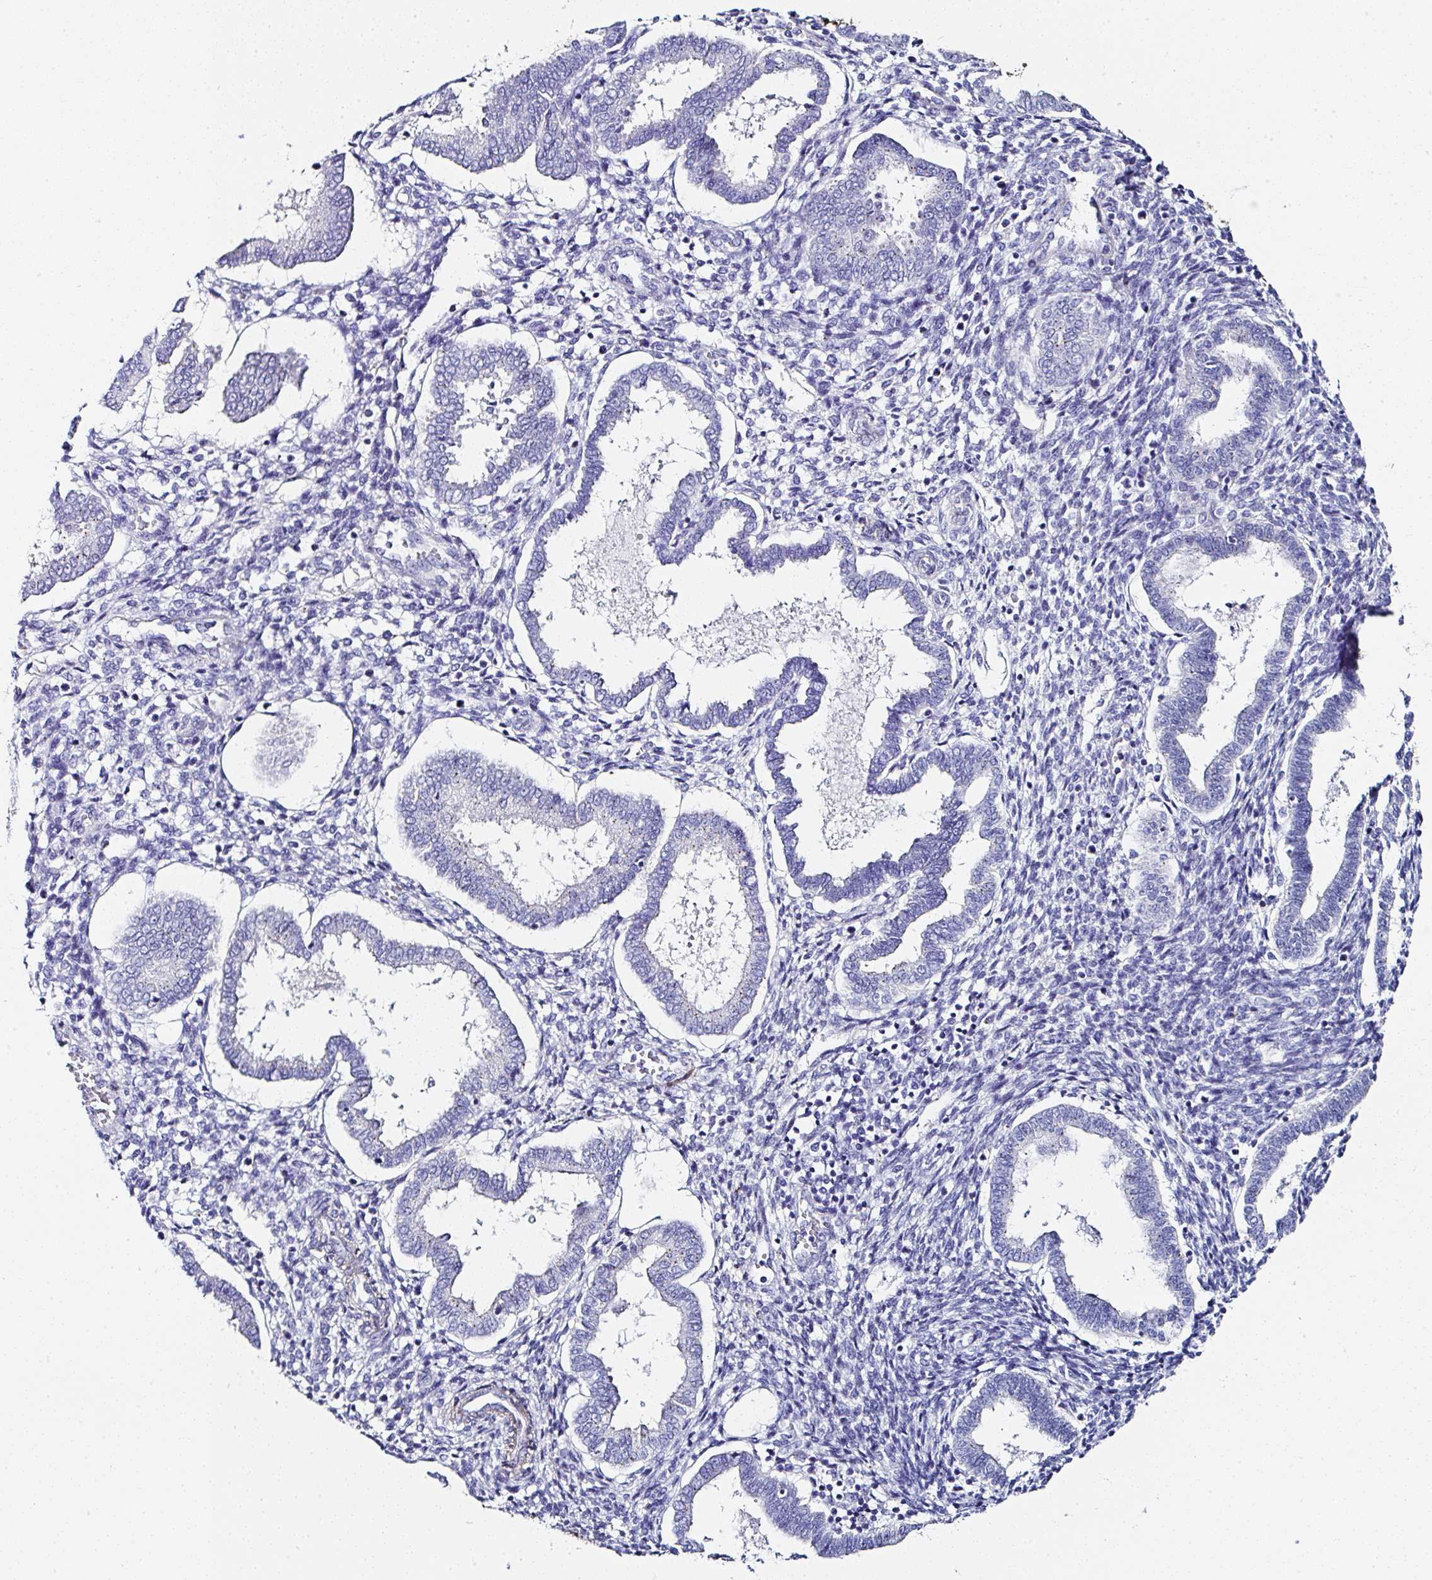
{"staining": {"intensity": "negative", "quantity": "none", "location": "none"}, "tissue": "endometrium", "cell_type": "Cells in endometrial stroma", "image_type": "normal", "snomed": [{"axis": "morphology", "description": "Normal tissue, NOS"}, {"axis": "topography", "description": "Endometrium"}], "caption": "A photomicrograph of human endometrium is negative for staining in cells in endometrial stroma. (Immunohistochemistry (ihc), brightfield microscopy, high magnification).", "gene": "PPFIA4", "patient": {"sex": "female", "age": 24}}